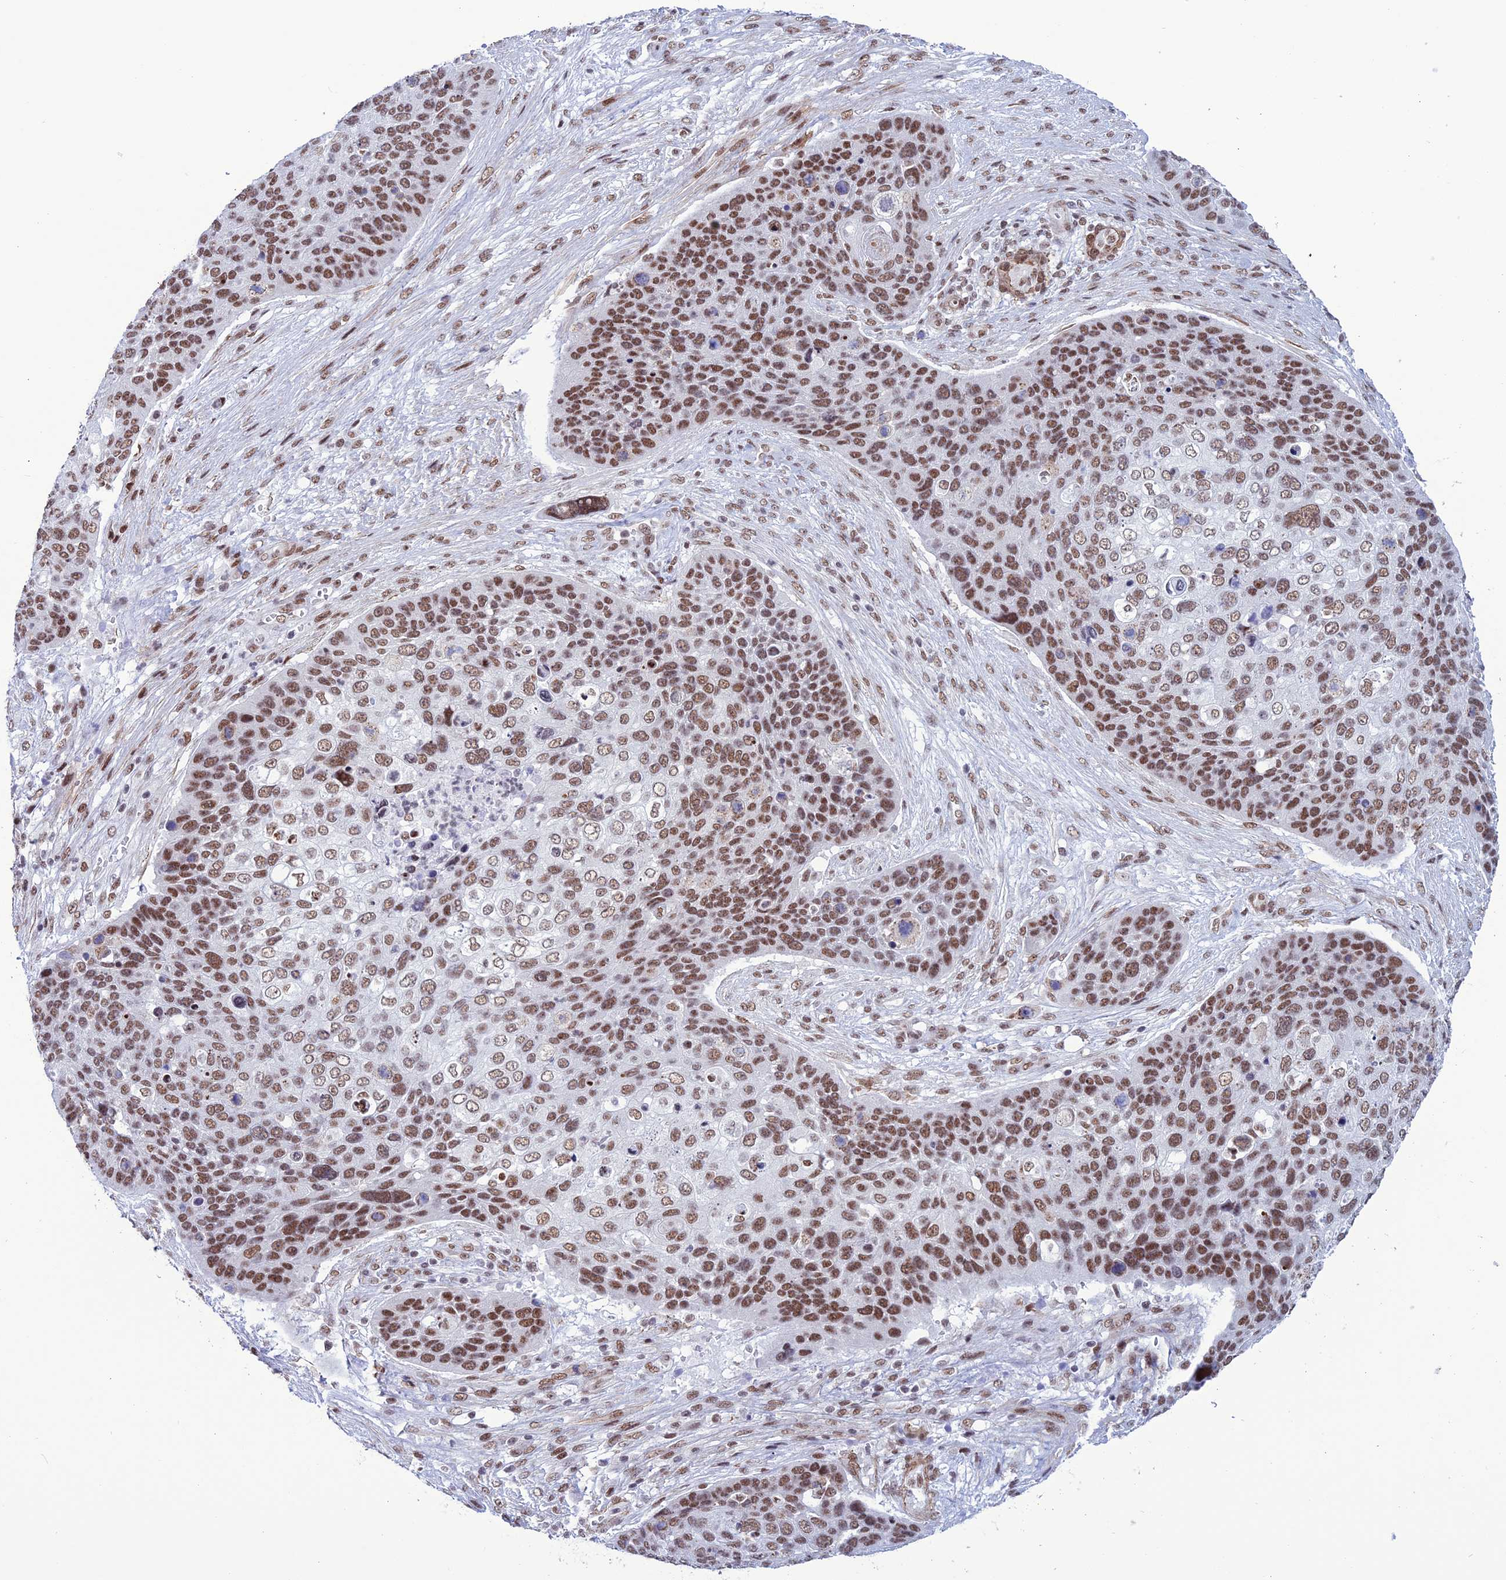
{"staining": {"intensity": "moderate", "quantity": ">75%", "location": "nuclear"}, "tissue": "skin cancer", "cell_type": "Tumor cells", "image_type": "cancer", "snomed": [{"axis": "morphology", "description": "Basal cell carcinoma"}, {"axis": "topography", "description": "Skin"}], "caption": "A micrograph showing moderate nuclear positivity in about >75% of tumor cells in skin cancer (basal cell carcinoma), as visualized by brown immunohistochemical staining.", "gene": "U2AF1", "patient": {"sex": "female", "age": 74}}